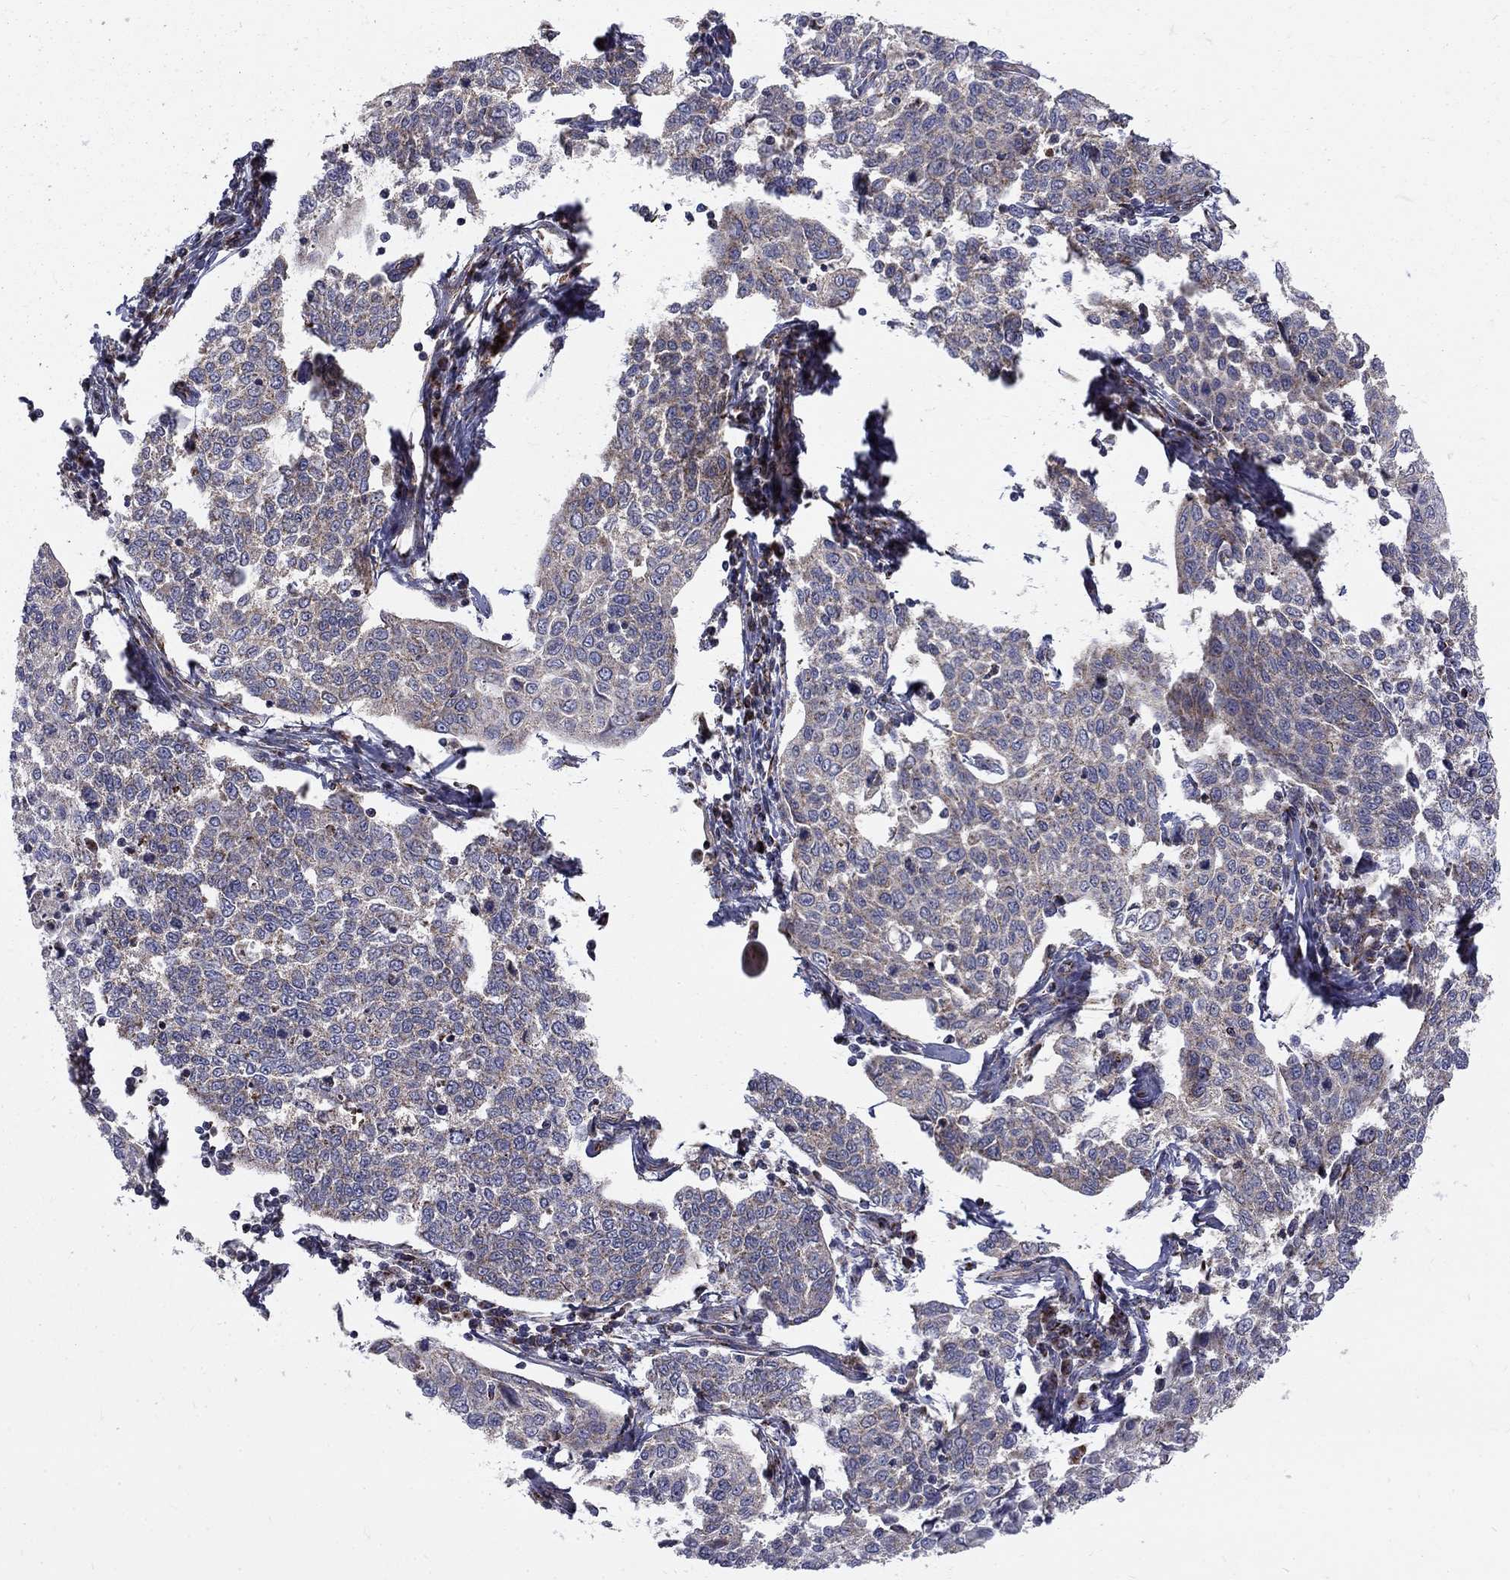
{"staining": {"intensity": "negative", "quantity": "none", "location": "none"}, "tissue": "cervical cancer", "cell_type": "Tumor cells", "image_type": "cancer", "snomed": [{"axis": "morphology", "description": "Squamous cell carcinoma, NOS"}, {"axis": "topography", "description": "Cervix"}], "caption": "Cervical cancer (squamous cell carcinoma) was stained to show a protein in brown. There is no significant positivity in tumor cells.", "gene": "ALDH1B1", "patient": {"sex": "female", "age": 34}}